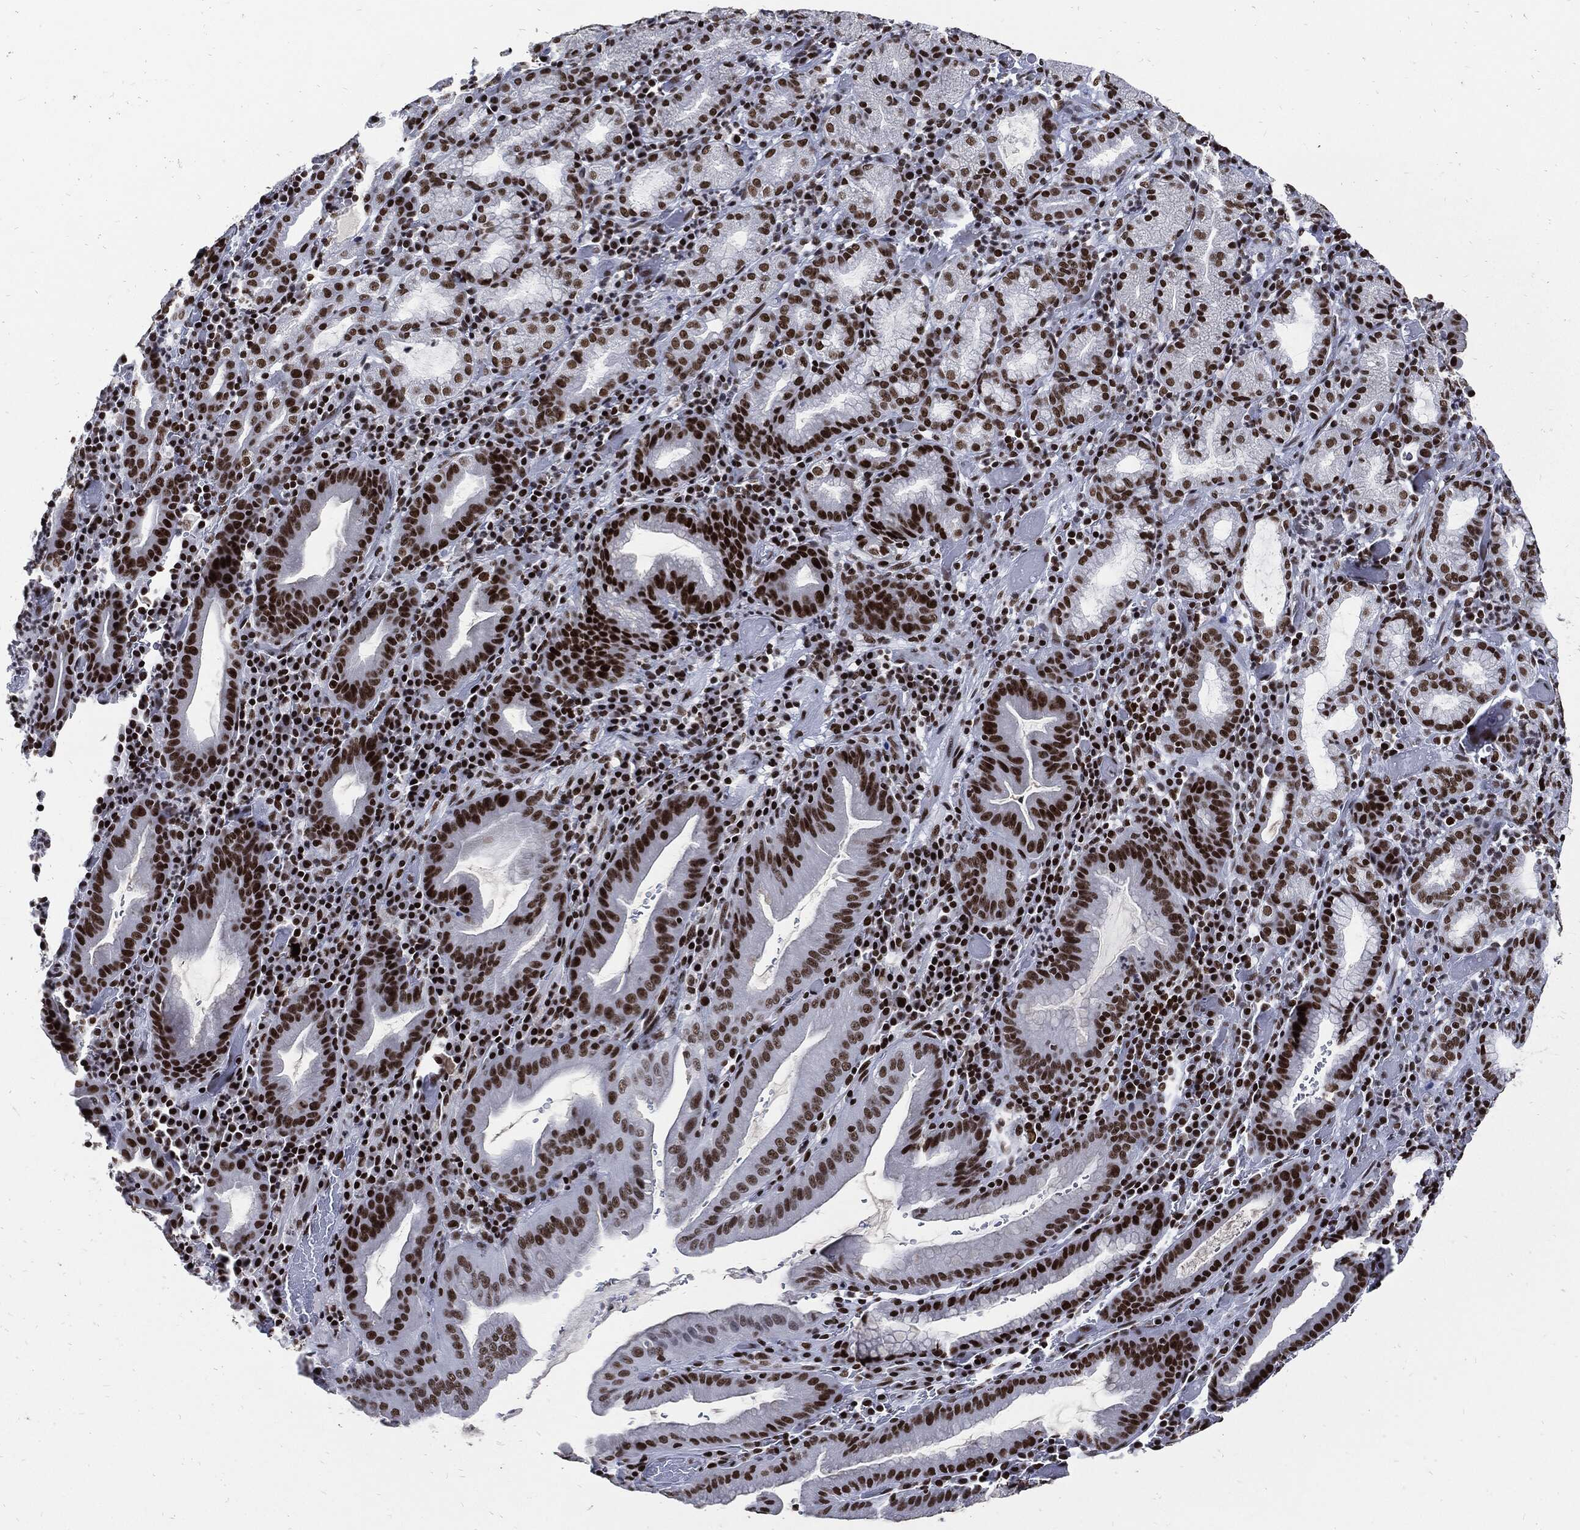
{"staining": {"intensity": "strong", "quantity": ">75%", "location": "nuclear"}, "tissue": "stomach cancer", "cell_type": "Tumor cells", "image_type": "cancer", "snomed": [{"axis": "morphology", "description": "Adenocarcinoma, NOS"}, {"axis": "topography", "description": "Stomach"}], "caption": "Immunohistochemistry of stomach cancer shows high levels of strong nuclear positivity in about >75% of tumor cells. The protein is shown in brown color, while the nuclei are stained blue.", "gene": "TERF2", "patient": {"sex": "male", "age": 79}}